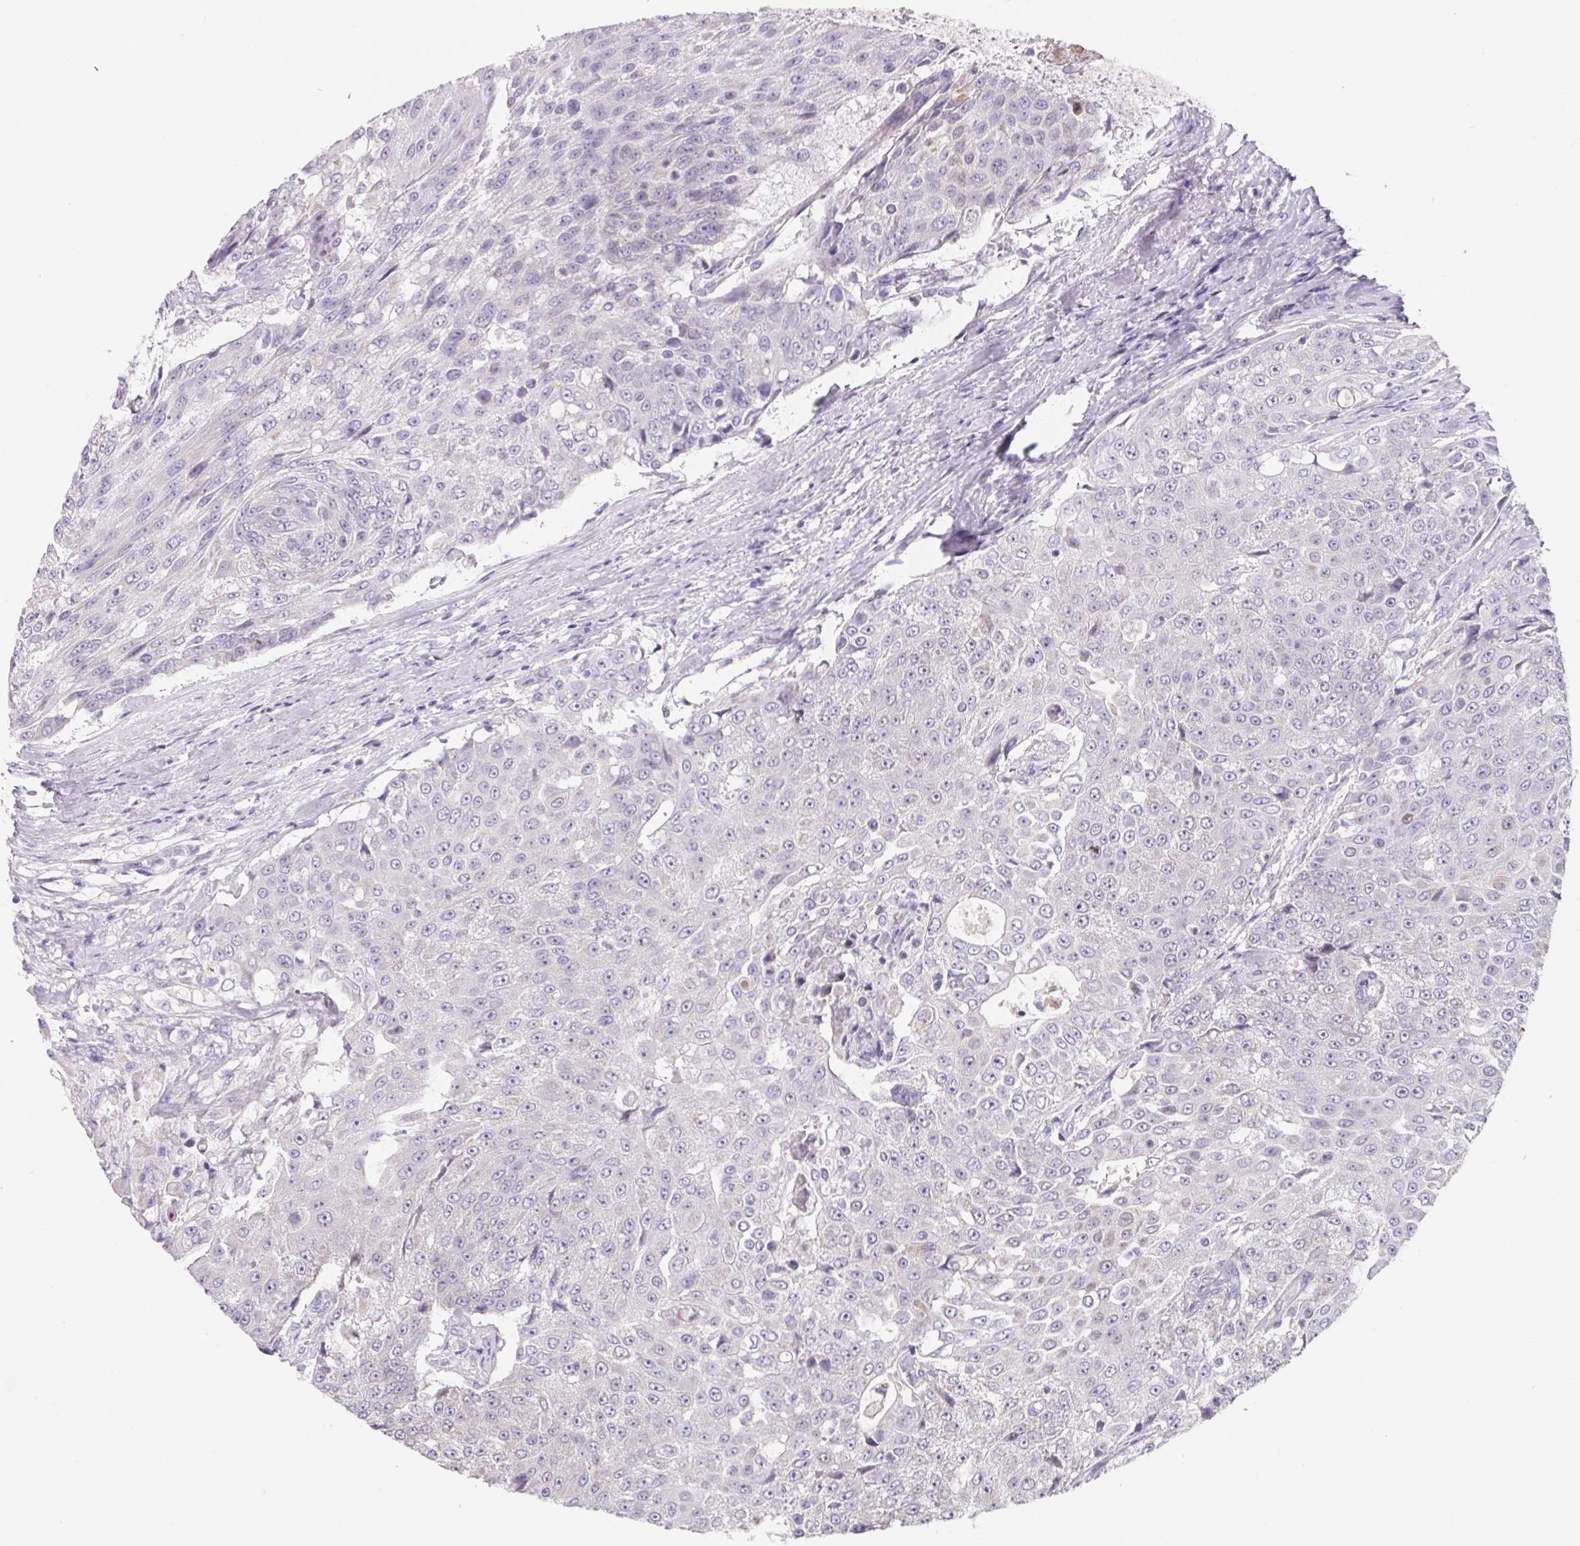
{"staining": {"intensity": "negative", "quantity": "none", "location": "none"}, "tissue": "urothelial cancer", "cell_type": "Tumor cells", "image_type": "cancer", "snomed": [{"axis": "morphology", "description": "Urothelial carcinoma, High grade"}, {"axis": "topography", "description": "Urinary bladder"}], "caption": "Immunohistochemical staining of urothelial carcinoma (high-grade) demonstrates no significant positivity in tumor cells. (Brightfield microscopy of DAB immunohistochemistry at high magnification).", "gene": "LPA", "patient": {"sex": "female", "age": 63}}